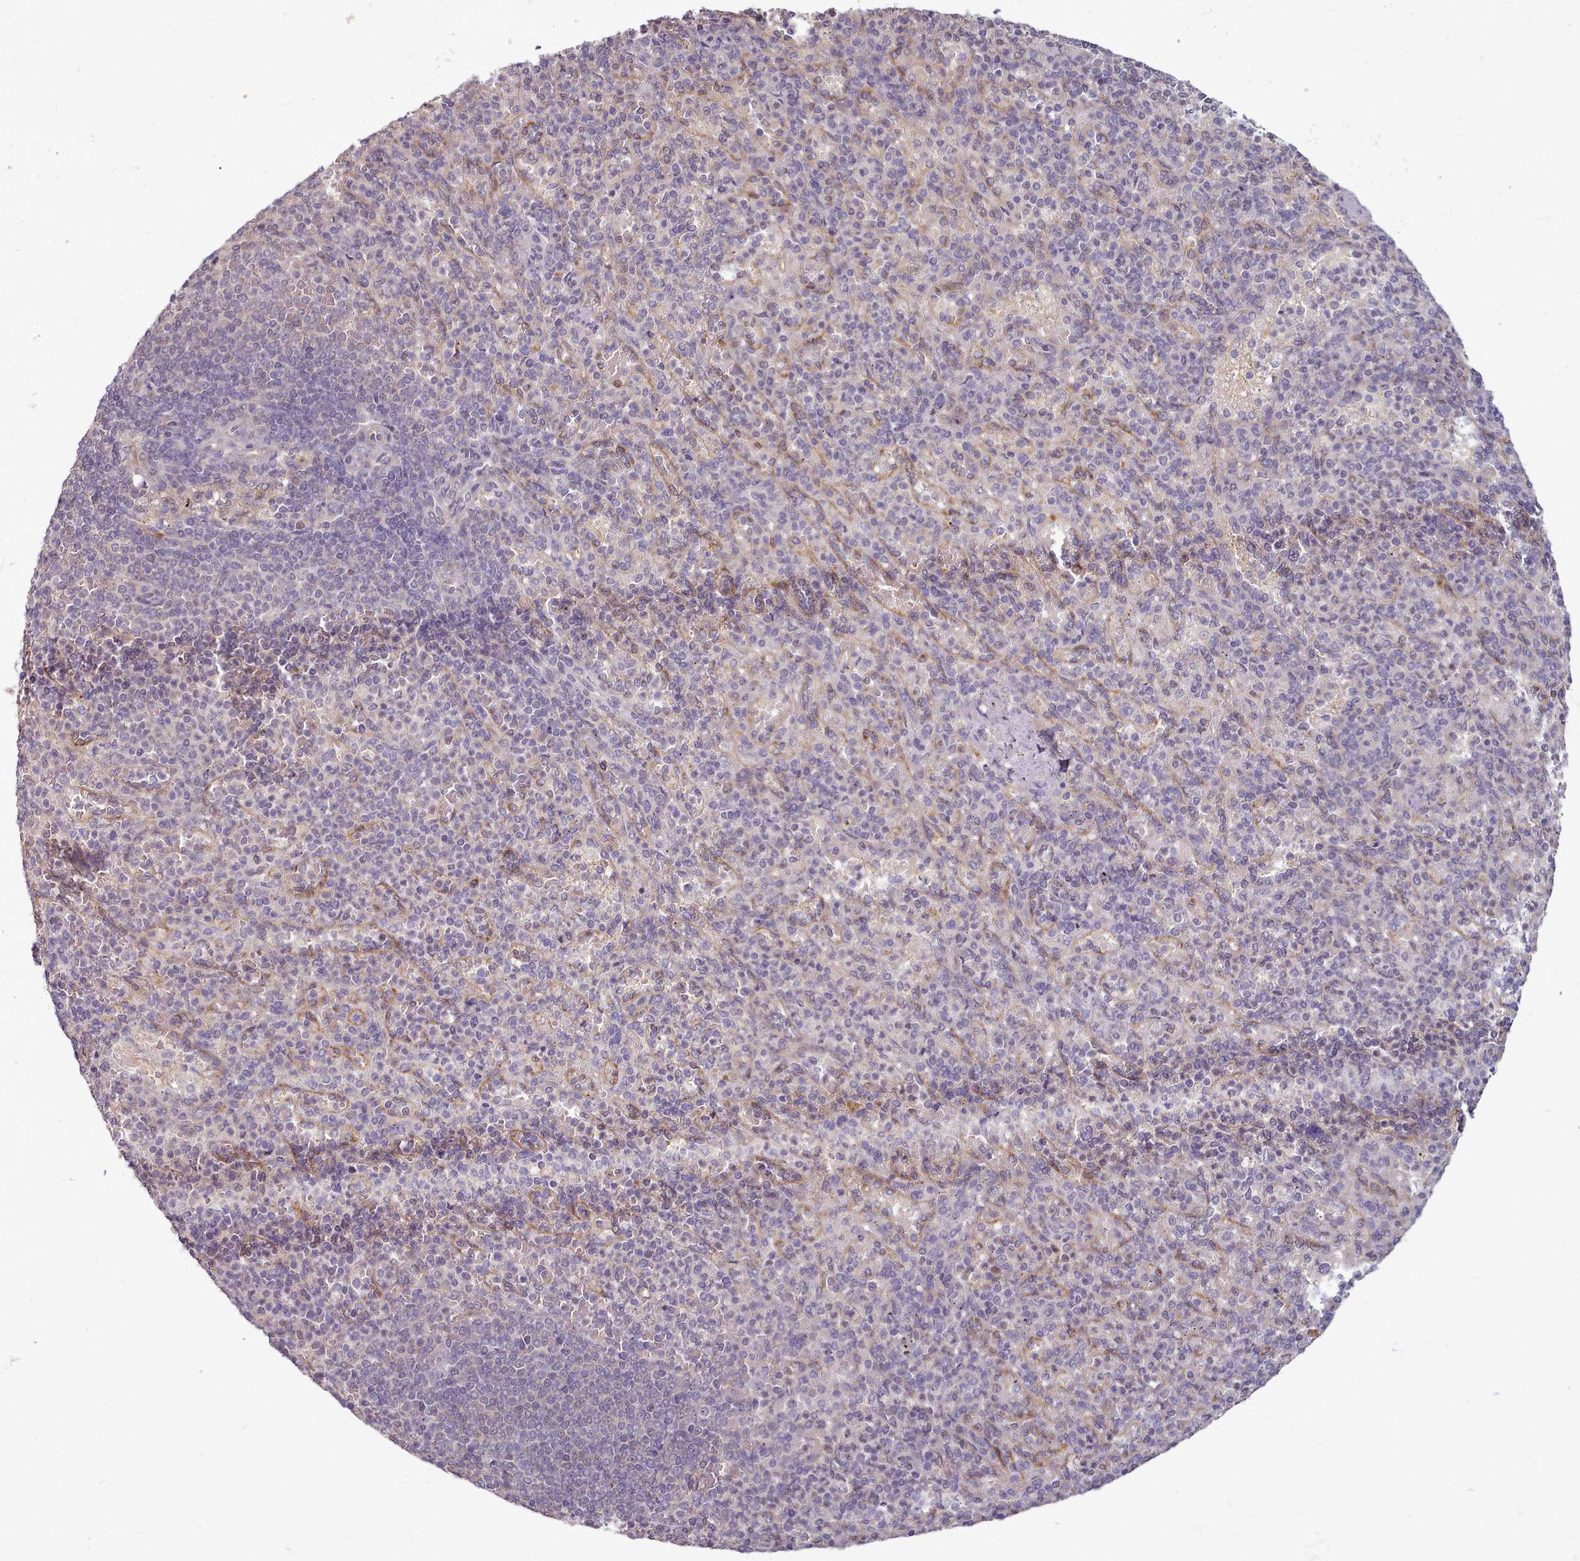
{"staining": {"intensity": "negative", "quantity": "none", "location": "none"}, "tissue": "spleen", "cell_type": "Cells in red pulp", "image_type": "normal", "snomed": [{"axis": "morphology", "description": "Normal tissue, NOS"}, {"axis": "topography", "description": "Spleen"}], "caption": "Immunohistochemical staining of unremarkable spleen shows no significant expression in cells in red pulp. The staining is performed using DAB brown chromogen with nuclei counter-stained in using hematoxylin.", "gene": "C1QTNF5", "patient": {"sex": "female", "age": 74}}